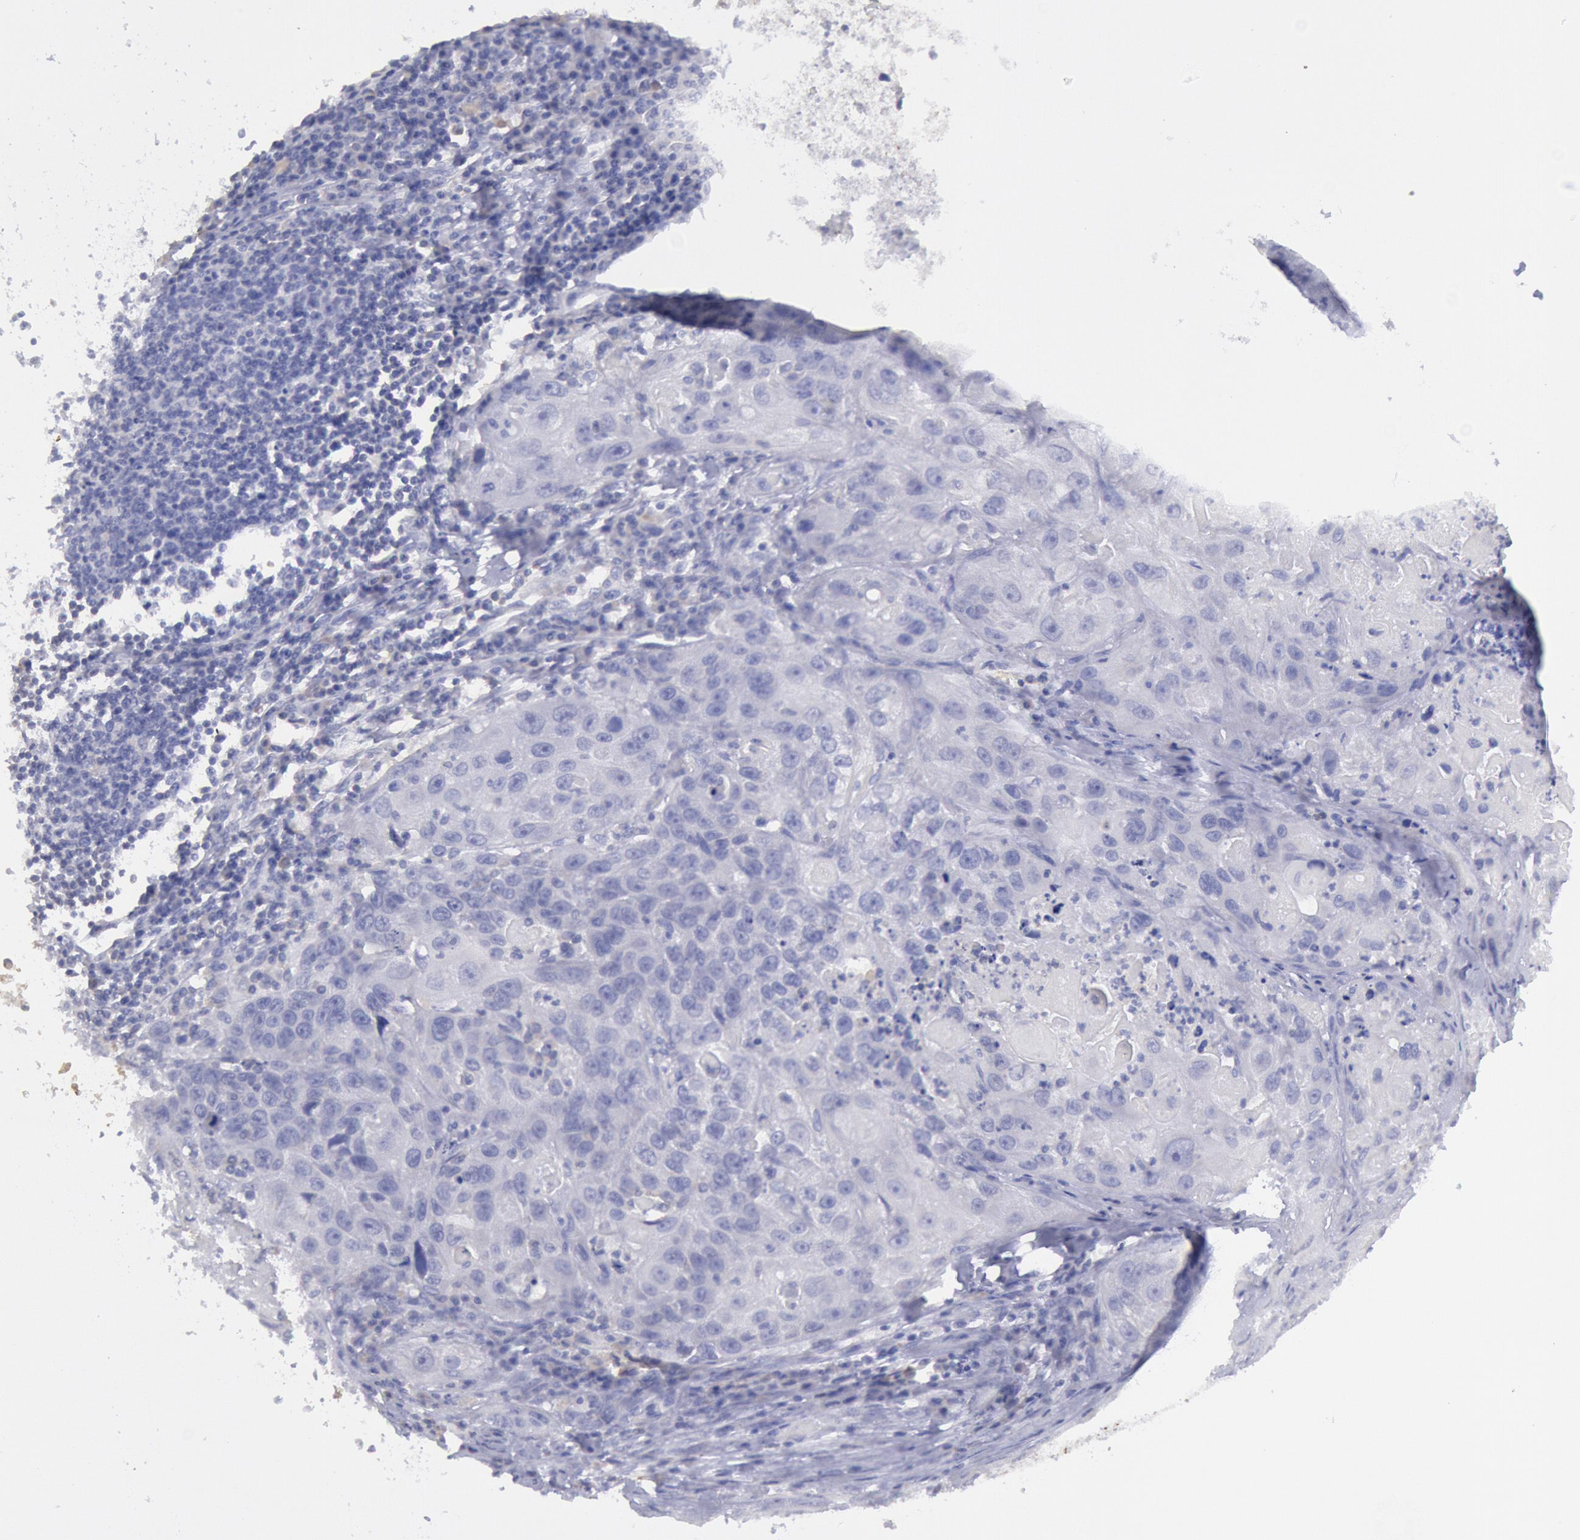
{"staining": {"intensity": "negative", "quantity": "none", "location": "none"}, "tissue": "head and neck cancer", "cell_type": "Tumor cells", "image_type": "cancer", "snomed": [{"axis": "morphology", "description": "Squamous cell carcinoma, NOS"}, {"axis": "topography", "description": "Head-Neck"}], "caption": "This is an immunohistochemistry (IHC) image of head and neck squamous cell carcinoma. There is no expression in tumor cells.", "gene": "MYH7", "patient": {"sex": "male", "age": 64}}